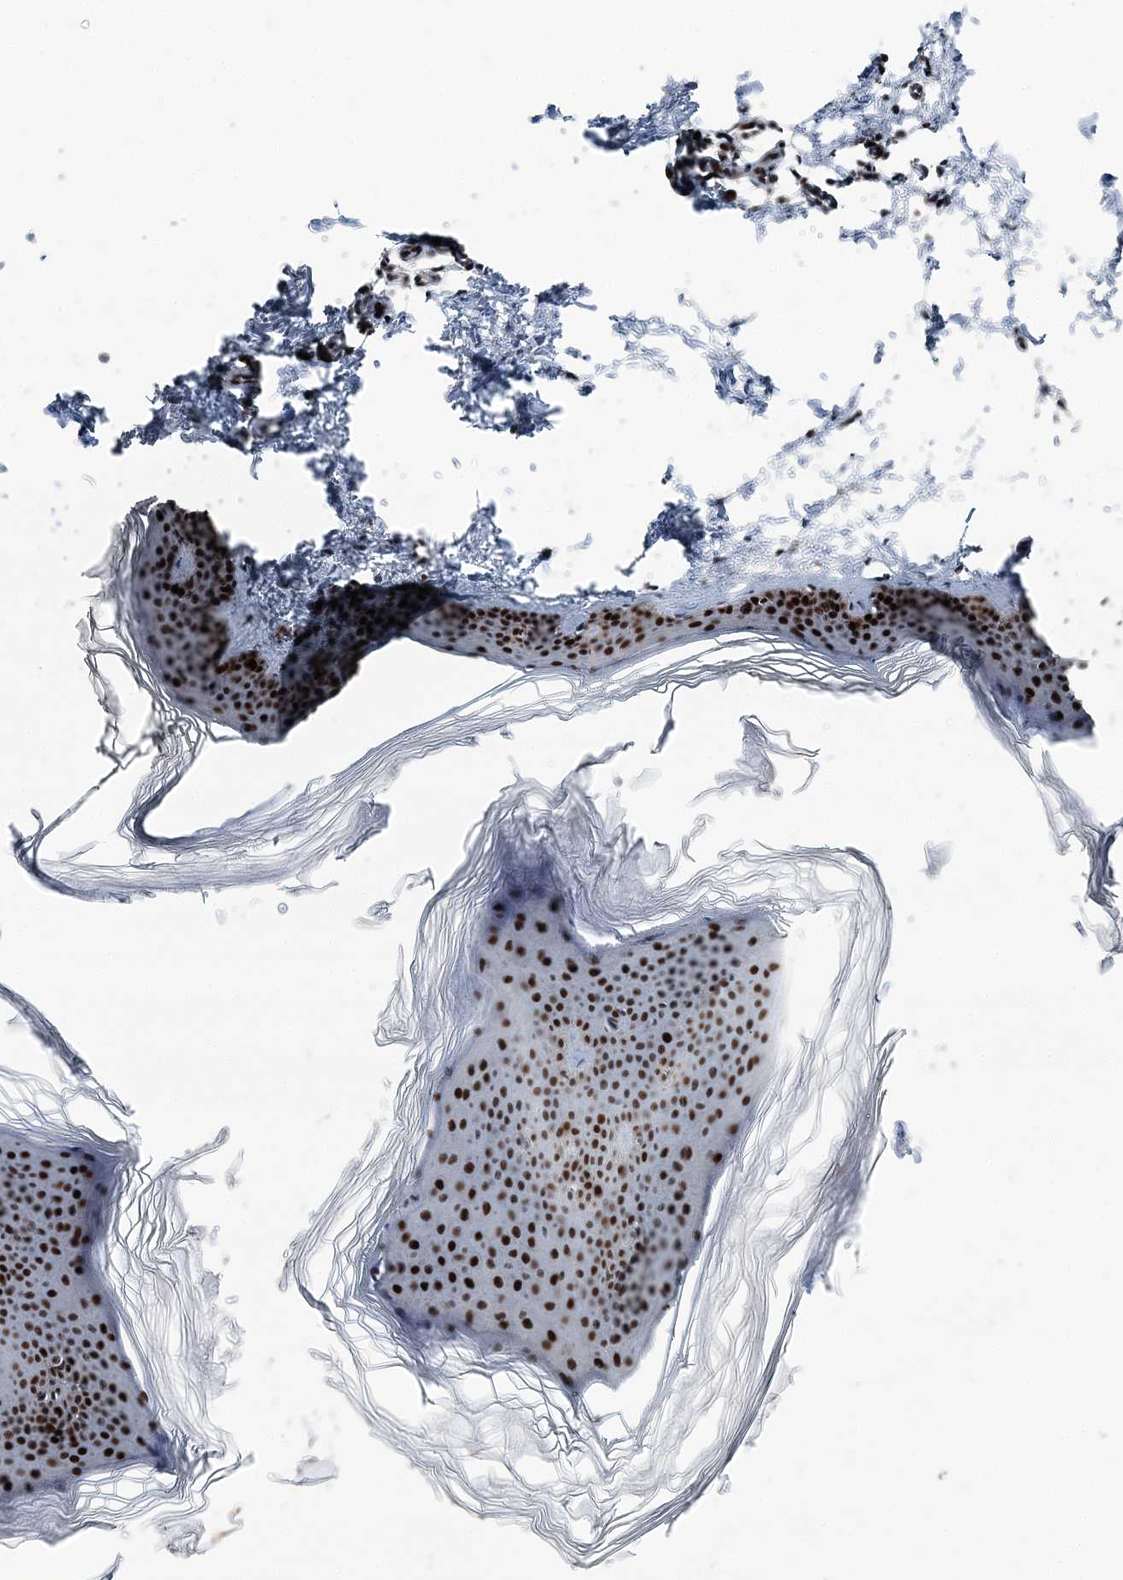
{"staining": {"intensity": "moderate", "quantity": ">75%", "location": "nuclear"}, "tissue": "skin", "cell_type": "Fibroblasts", "image_type": "normal", "snomed": [{"axis": "morphology", "description": "Normal tissue, NOS"}, {"axis": "topography", "description": "Skin"}], "caption": "Human skin stained for a protein (brown) exhibits moderate nuclear positive positivity in approximately >75% of fibroblasts.", "gene": "HAT1", "patient": {"sex": "female", "age": 27}}